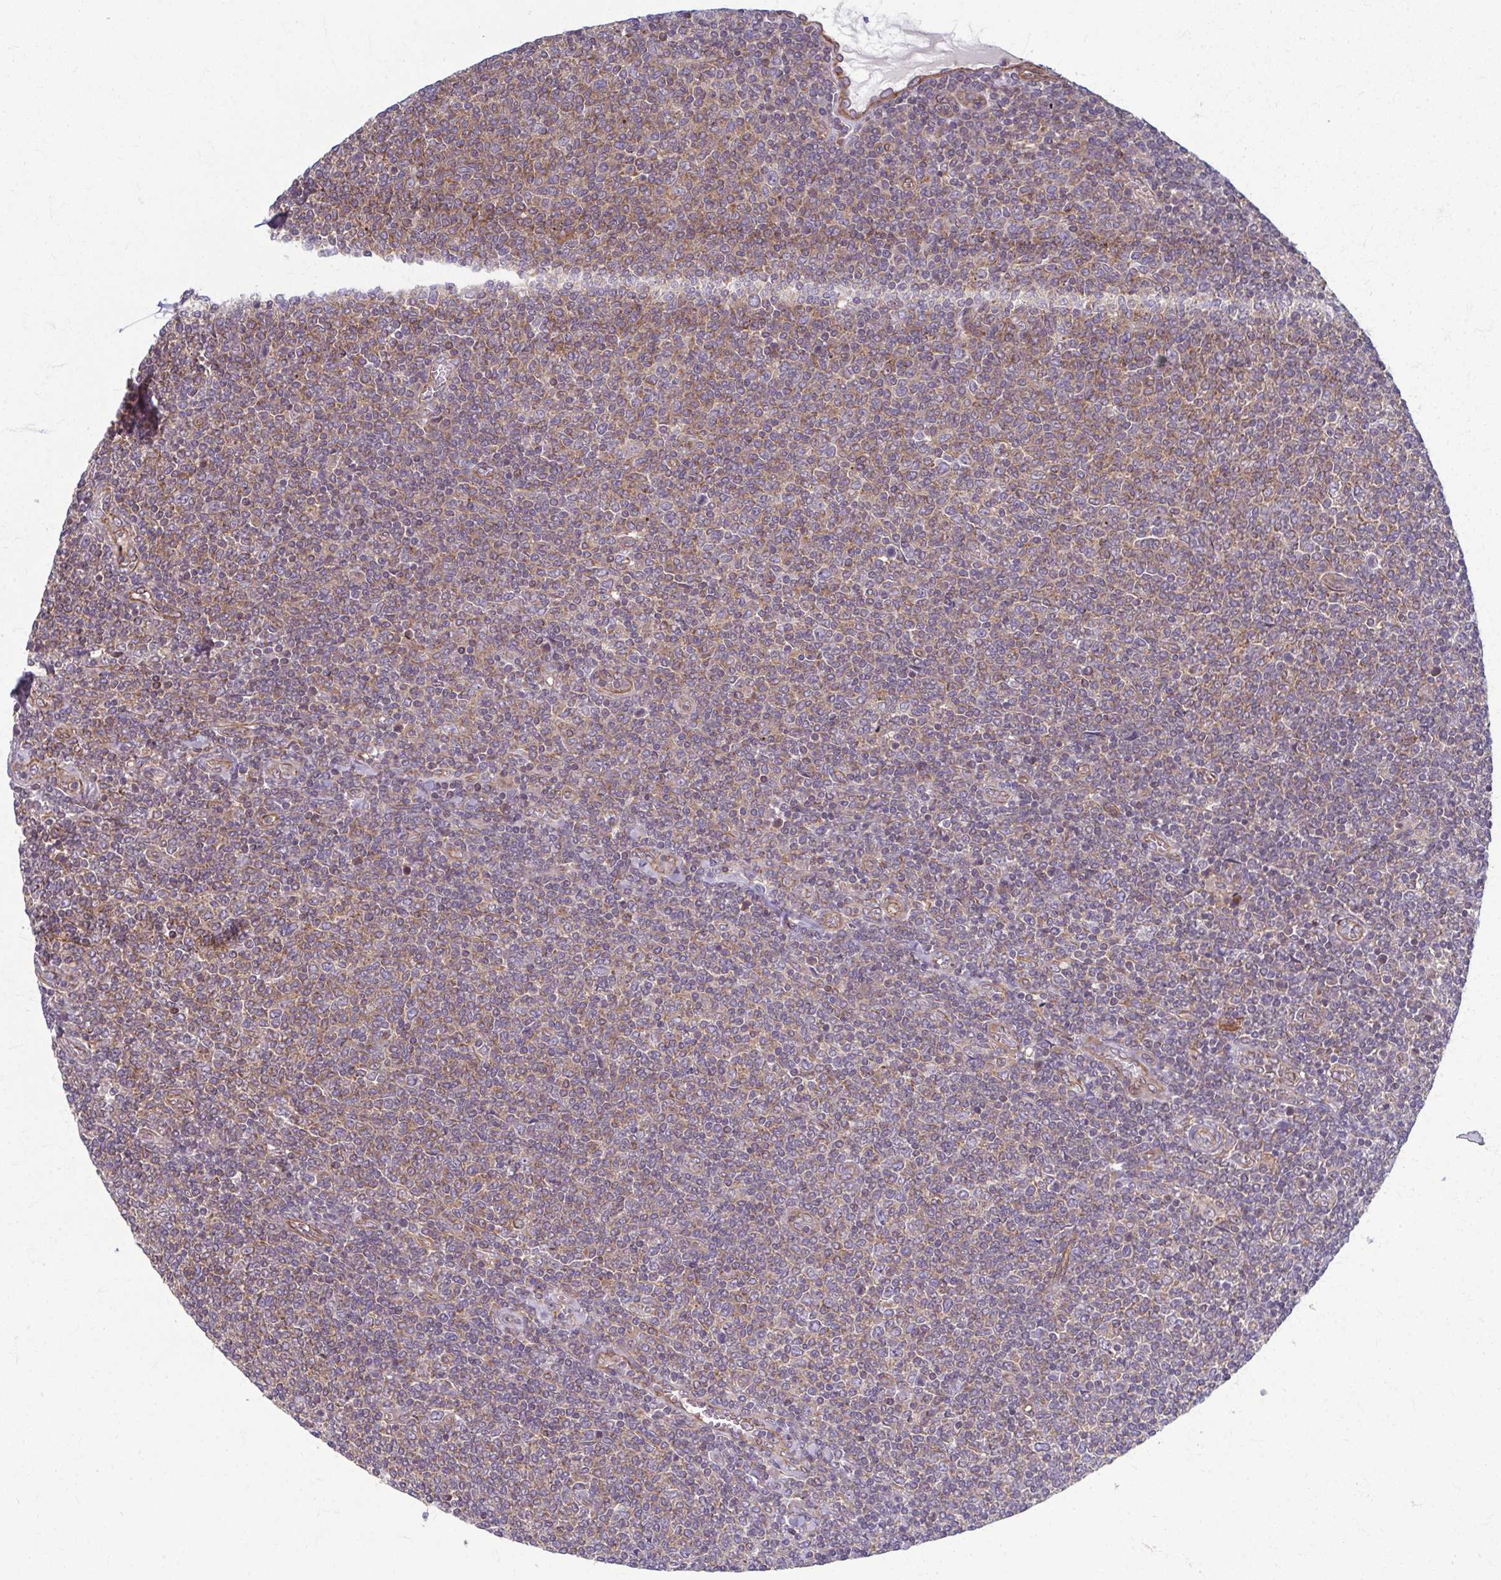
{"staining": {"intensity": "weak", "quantity": "25%-75%", "location": "cytoplasmic/membranous"}, "tissue": "lymphoma", "cell_type": "Tumor cells", "image_type": "cancer", "snomed": [{"axis": "morphology", "description": "Malignant lymphoma, non-Hodgkin's type, Low grade"}, {"axis": "topography", "description": "Lymph node"}], "caption": "Tumor cells show low levels of weak cytoplasmic/membranous positivity in approximately 25%-75% of cells in lymphoma.", "gene": "EID2B", "patient": {"sex": "male", "age": 52}}